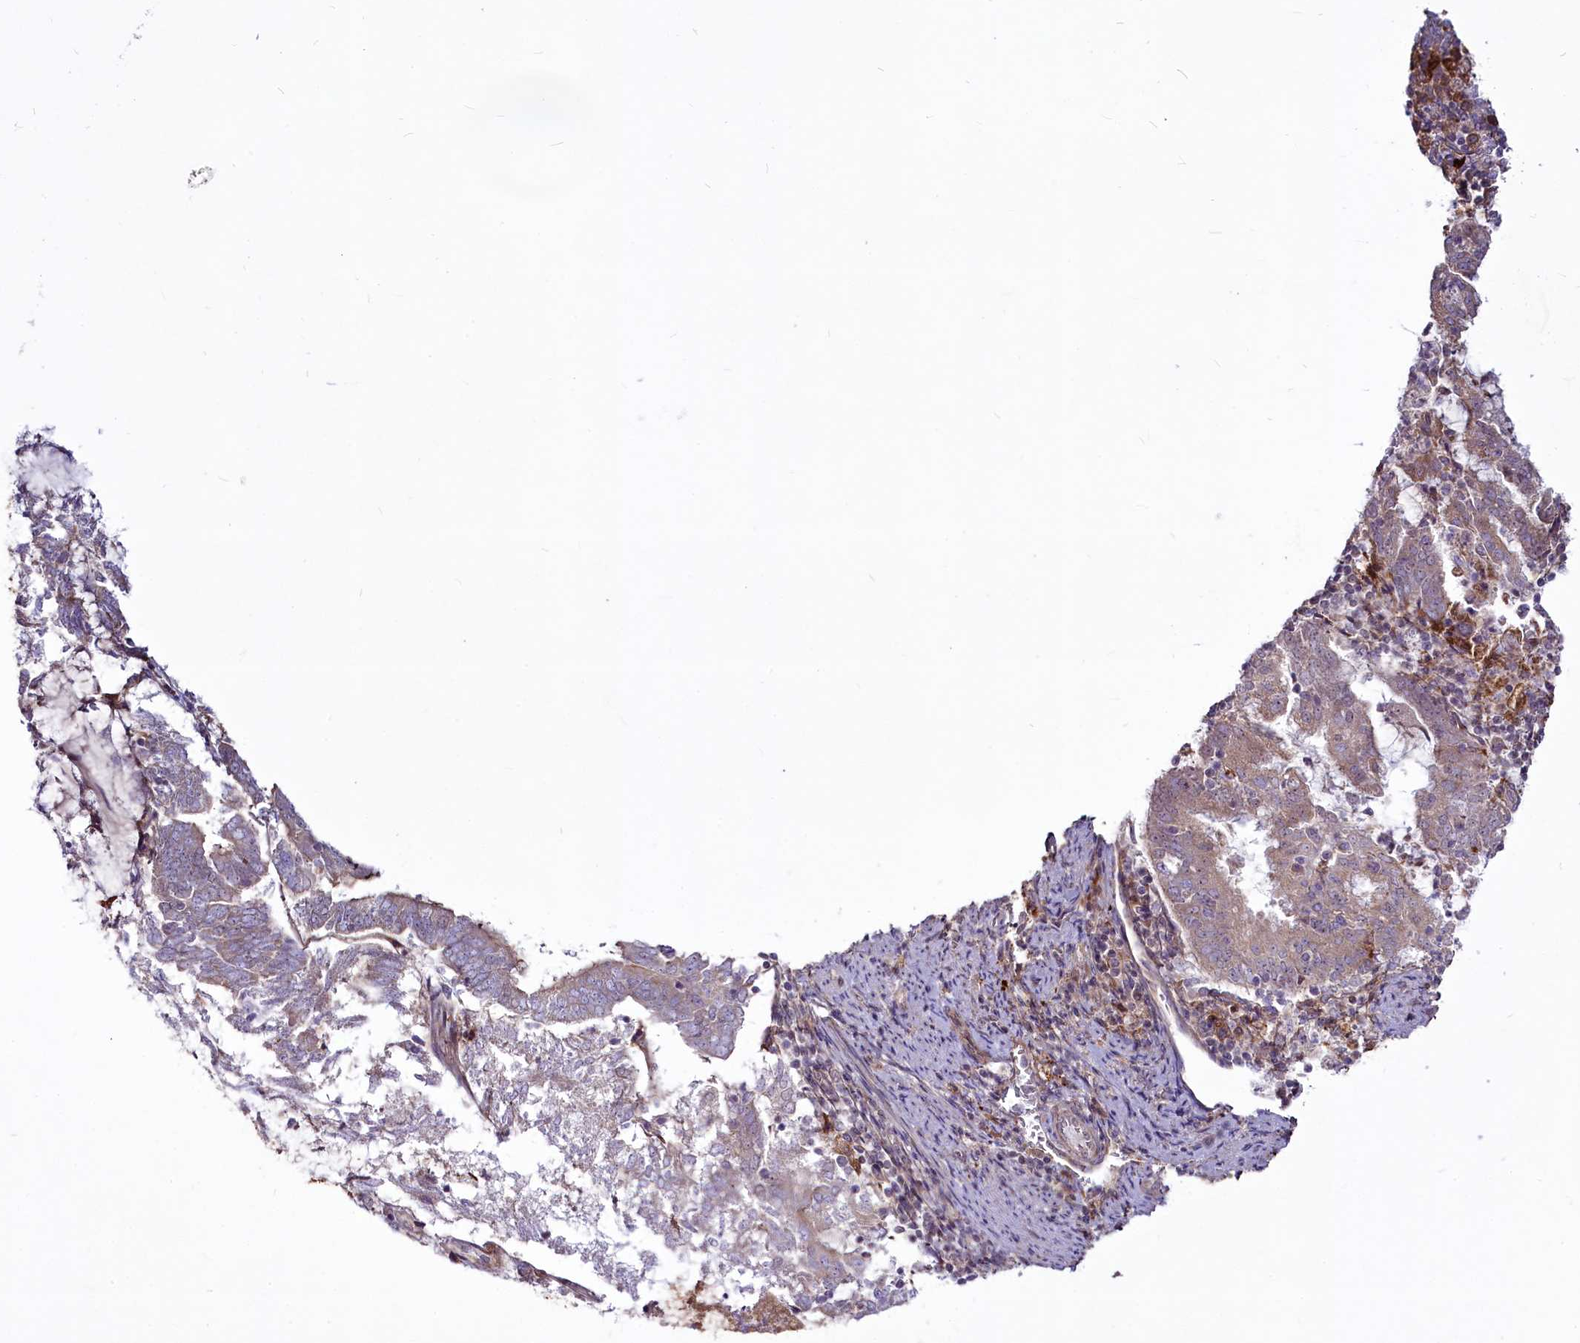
{"staining": {"intensity": "negative", "quantity": "none", "location": "none"}, "tissue": "endometrial cancer", "cell_type": "Tumor cells", "image_type": "cancer", "snomed": [{"axis": "morphology", "description": "Adenocarcinoma, NOS"}, {"axis": "topography", "description": "Endometrium"}], "caption": "Human endometrial cancer stained for a protein using immunohistochemistry (IHC) exhibits no positivity in tumor cells.", "gene": "RSBN1", "patient": {"sex": "female", "age": 80}}